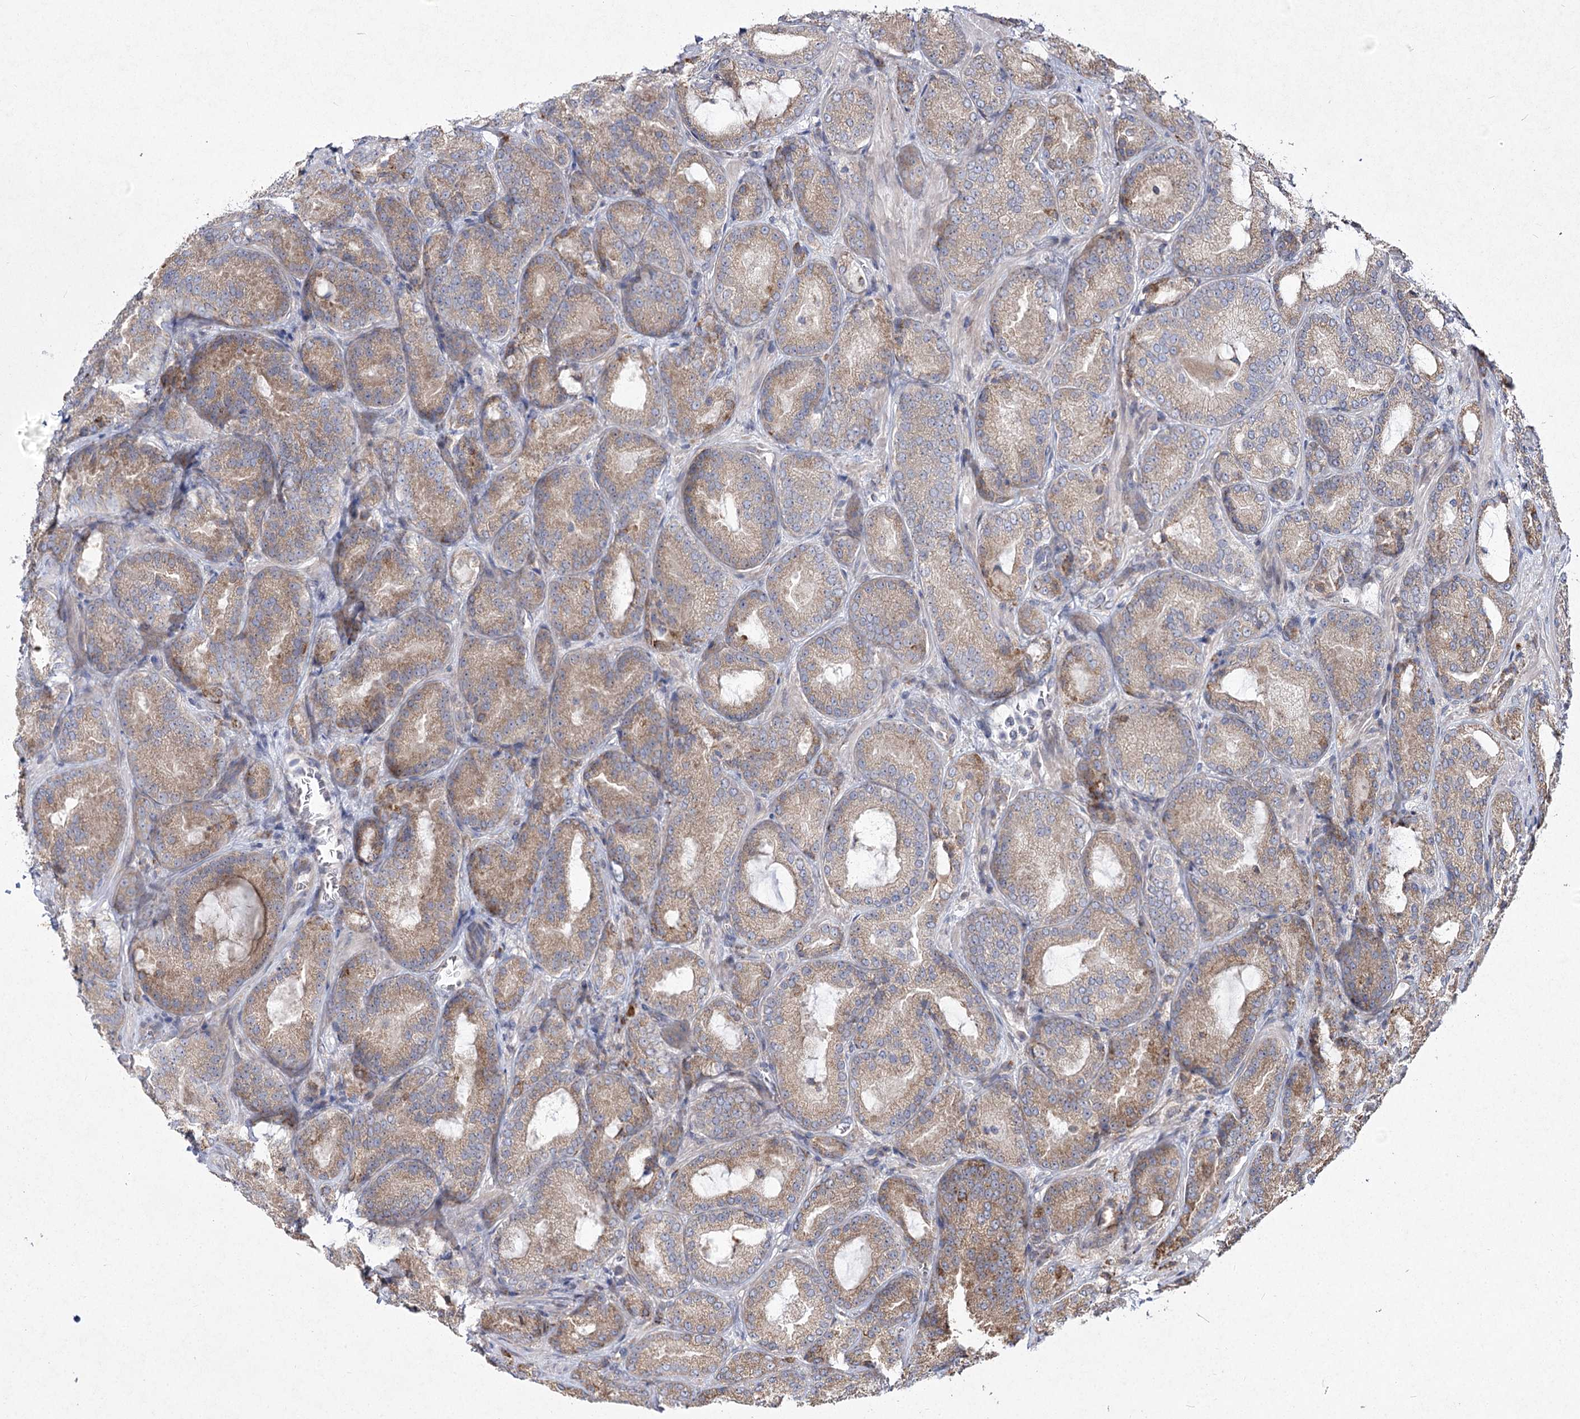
{"staining": {"intensity": "weak", "quantity": ">75%", "location": "cytoplasmic/membranous"}, "tissue": "prostate cancer", "cell_type": "Tumor cells", "image_type": "cancer", "snomed": [{"axis": "morphology", "description": "Adenocarcinoma, Low grade"}, {"axis": "topography", "description": "Prostate"}], "caption": "A high-resolution micrograph shows immunohistochemistry (IHC) staining of low-grade adenocarcinoma (prostate), which exhibits weak cytoplasmic/membranous positivity in about >75% of tumor cells.", "gene": "NHLRC2", "patient": {"sex": "male", "age": 74}}